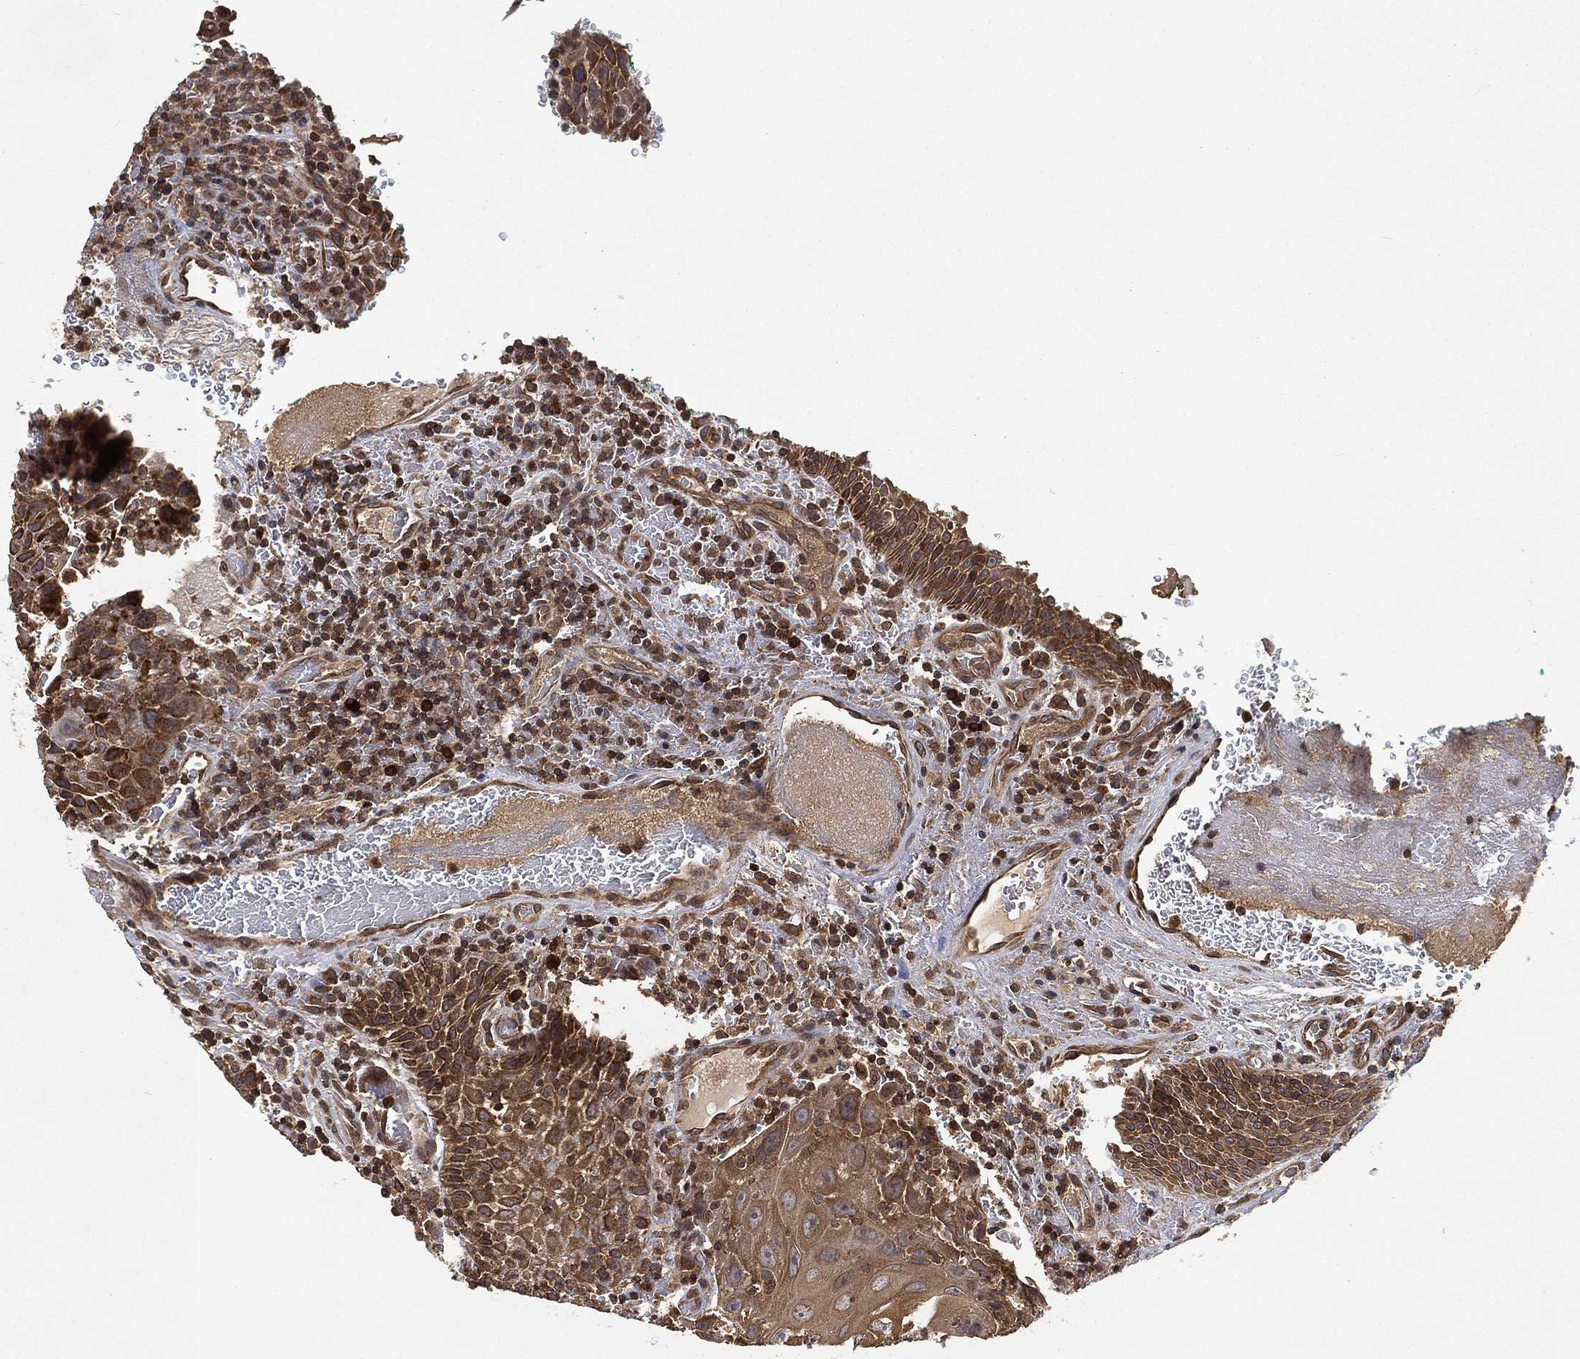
{"staining": {"intensity": "strong", "quantity": ">75%", "location": "cytoplasmic/membranous"}, "tissue": "head and neck cancer", "cell_type": "Tumor cells", "image_type": "cancer", "snomed": [{"axis": "morphology", "description": "Squamous cell carcinoma, NOS"}, {"axis": "topography", "description": "Head-Neck"}], "caption": "Head and neck cancer stained with DAB (3,3'-diaminobenzidine) IHC displays high levels of strong cytoplasmic/membranous expression in approximately >75% of tumor cells. The staining was performed using DAB (3,3'-diaminobenzidine), with brown indicating positive protein expression. Nuclei are stained blue with hematoxylin.", "gene": "UBA5", "patient": {"sex": "male", "age": 69}}